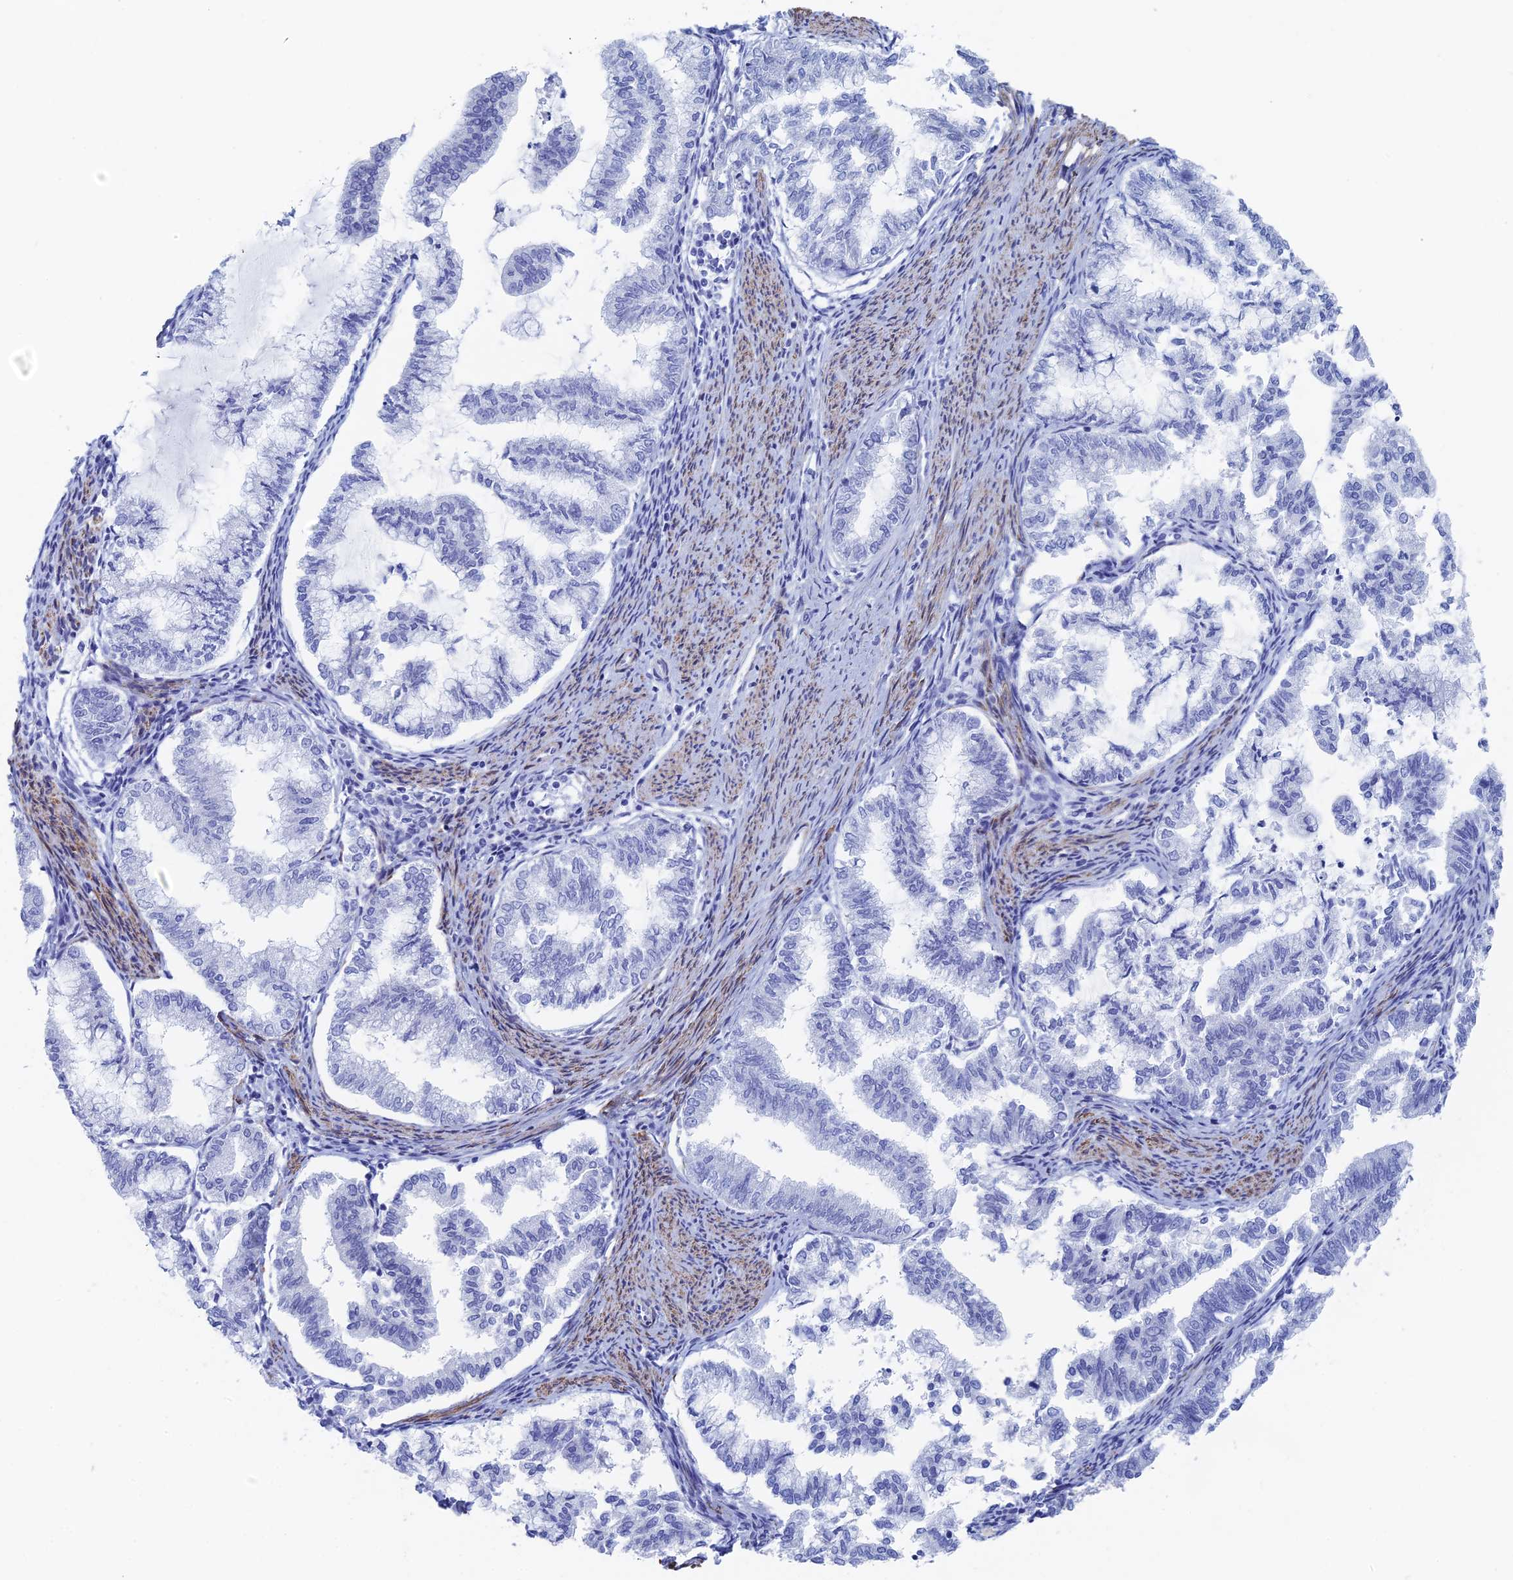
{"staining": {"intensity": "negative", "quantity": "none", "location": "none"}, "tissue": "endometrial cancer", "cell_type": "Tumor cells", "image_type": "cancer", "snomed": [{"axis": "morphology", "description": "Adenocarcinoma, NOS"}, {"axis": "topography", "description": "Endometrium"}], "caption": "Tumor cells show no significant protein staining in endometrial cancer.", "gene": "KCNK18", "patient": {"sex": "female", "age": 79}}